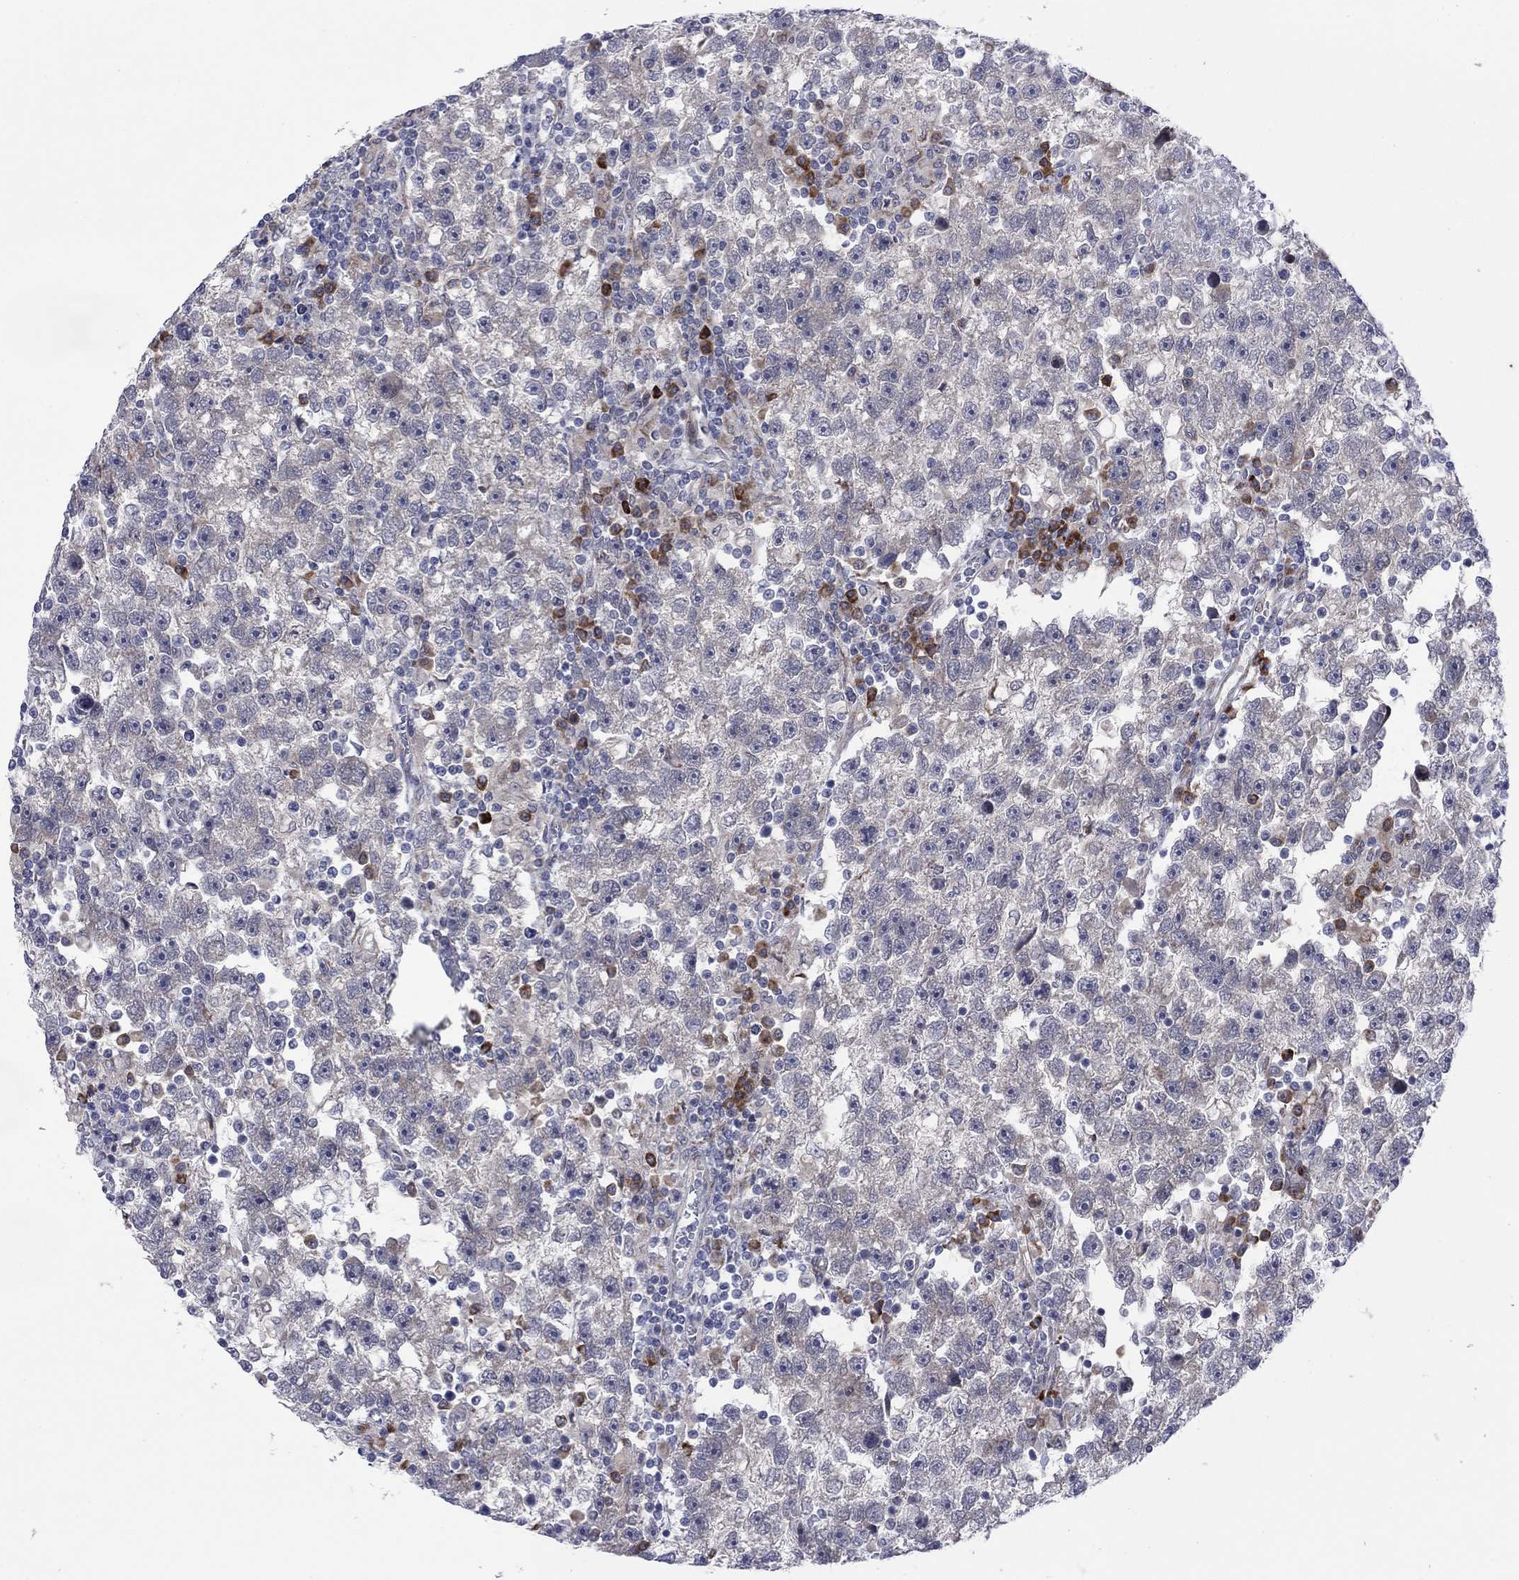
{"staining": {"intensity": "negative", "quantity": "none", "location": "none"}, "tissue": "testis cancer", "cell_type": "Tumor cells", "image_type": "cancer", "snomed": [{"axis": "morphology", "description": "Seminoma, NOS"}, {"axis": "topography", "description": "Testis"}], "caption": "Immunohistochemistry (IHC) histopathology image of neoplastic tissue: human seminoma (testis) stained with DAB reveals no significant protein expression in tumor cells. (Stains: DAB (3,3'-diaminobenzidine) immunohistochemistry (IHC) with hematoxylin counter stain, Microscopy: brightfield microscopy at high magnification).", "gene": "TTC21B", "patient": {"sex": "male", "age": 47}}